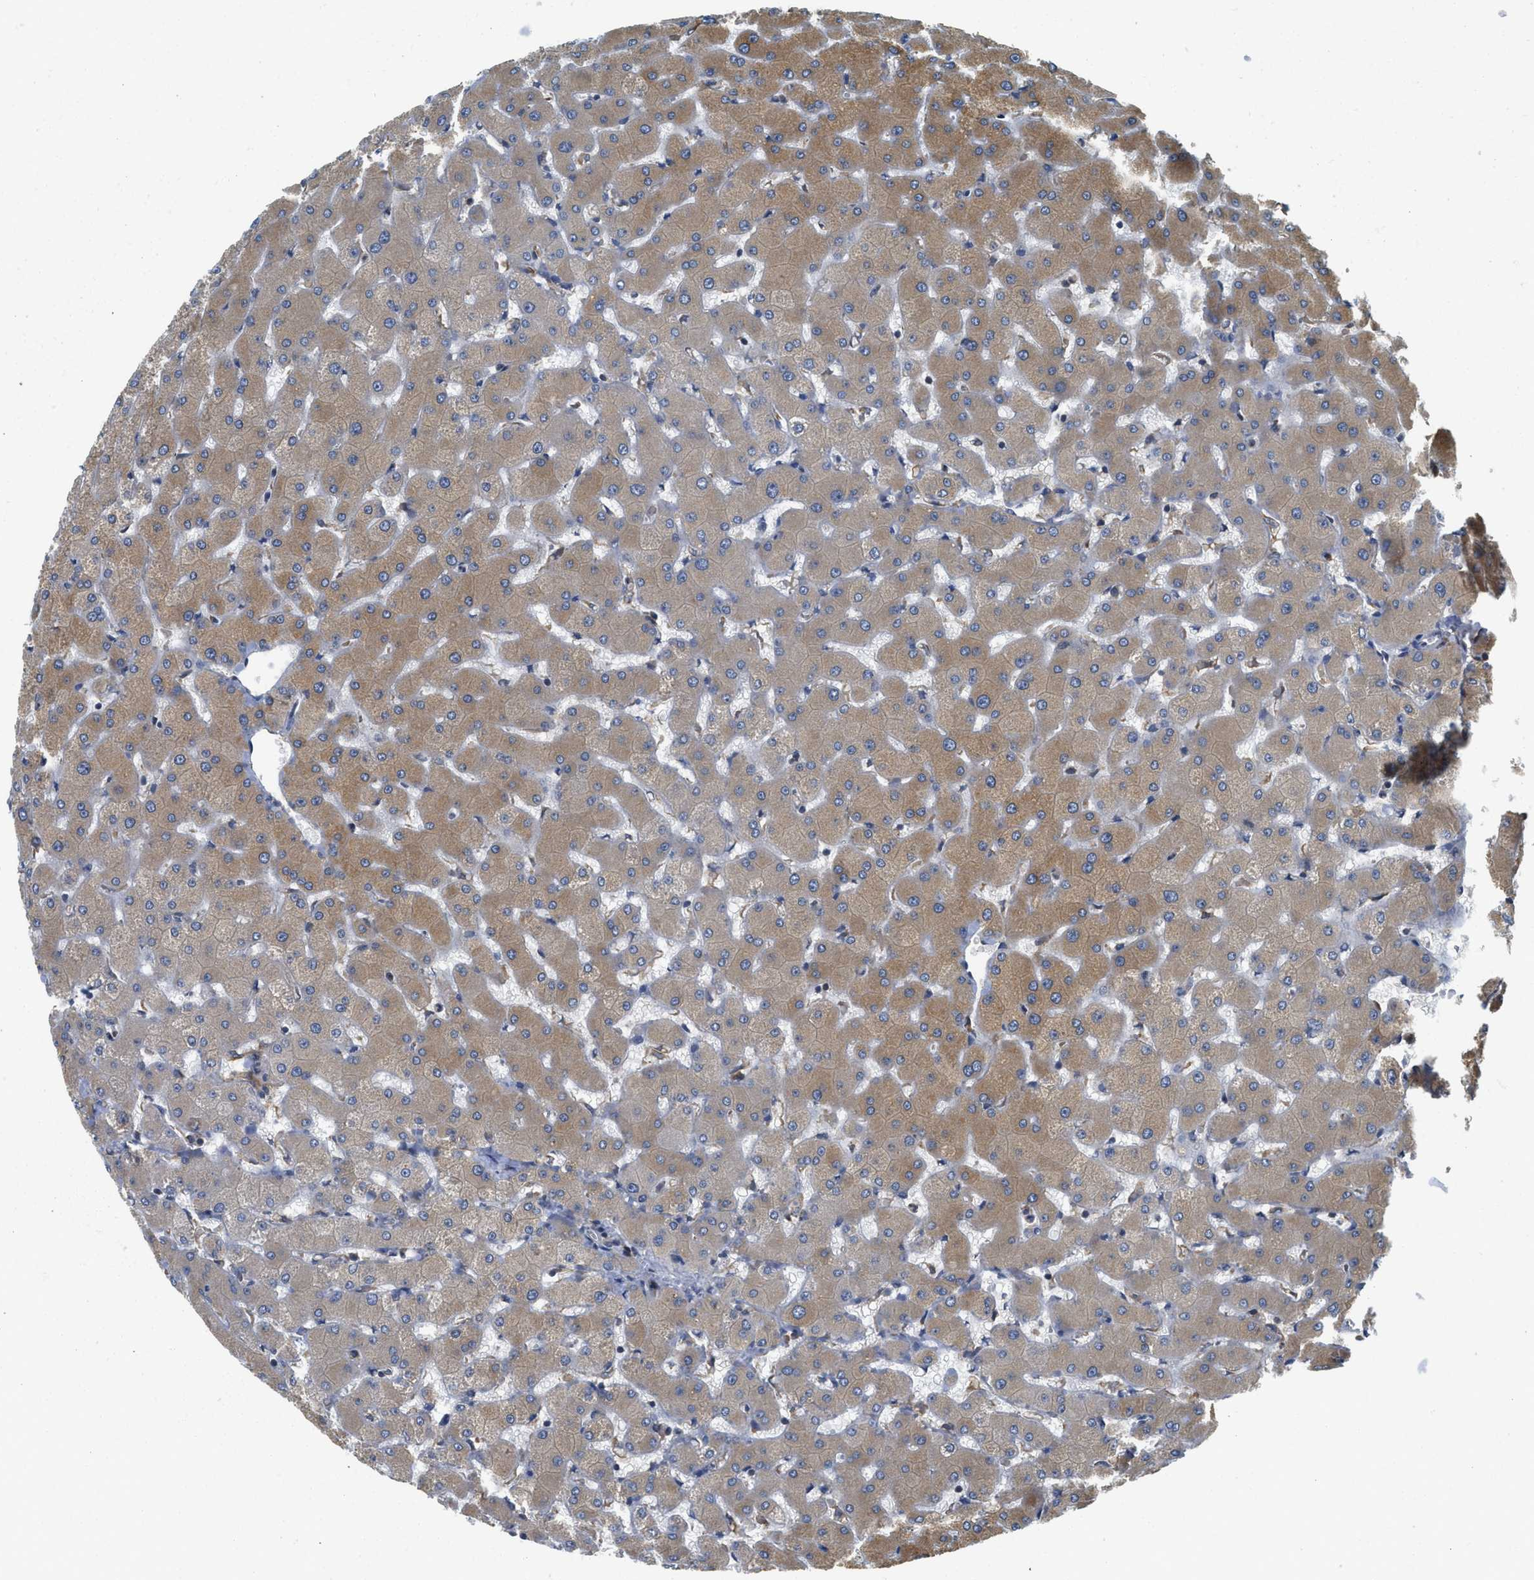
{"staining": {"intensity": "moderate", "quantity": ">75%", "location": "cytoplasmic/membranous"}, "tissue": "liver", "cell_type": "Cholangiocytes", "image_type": "normal", "snomed": [{"axis": "morphology", "description": "Normal tissue, NOS"}, {"axis": "topography", "description": "Liver"}], "caption": "The micrograph reveals staining of benign liver, revealing moderate cytoplasmic/membranous protein expression (brown color) within cholangiocytes. (Brightfield microscopy of DAB IHC at high magnification).", "gene": "BCAP31", "patient": {"sex": "female", "age": 63}}